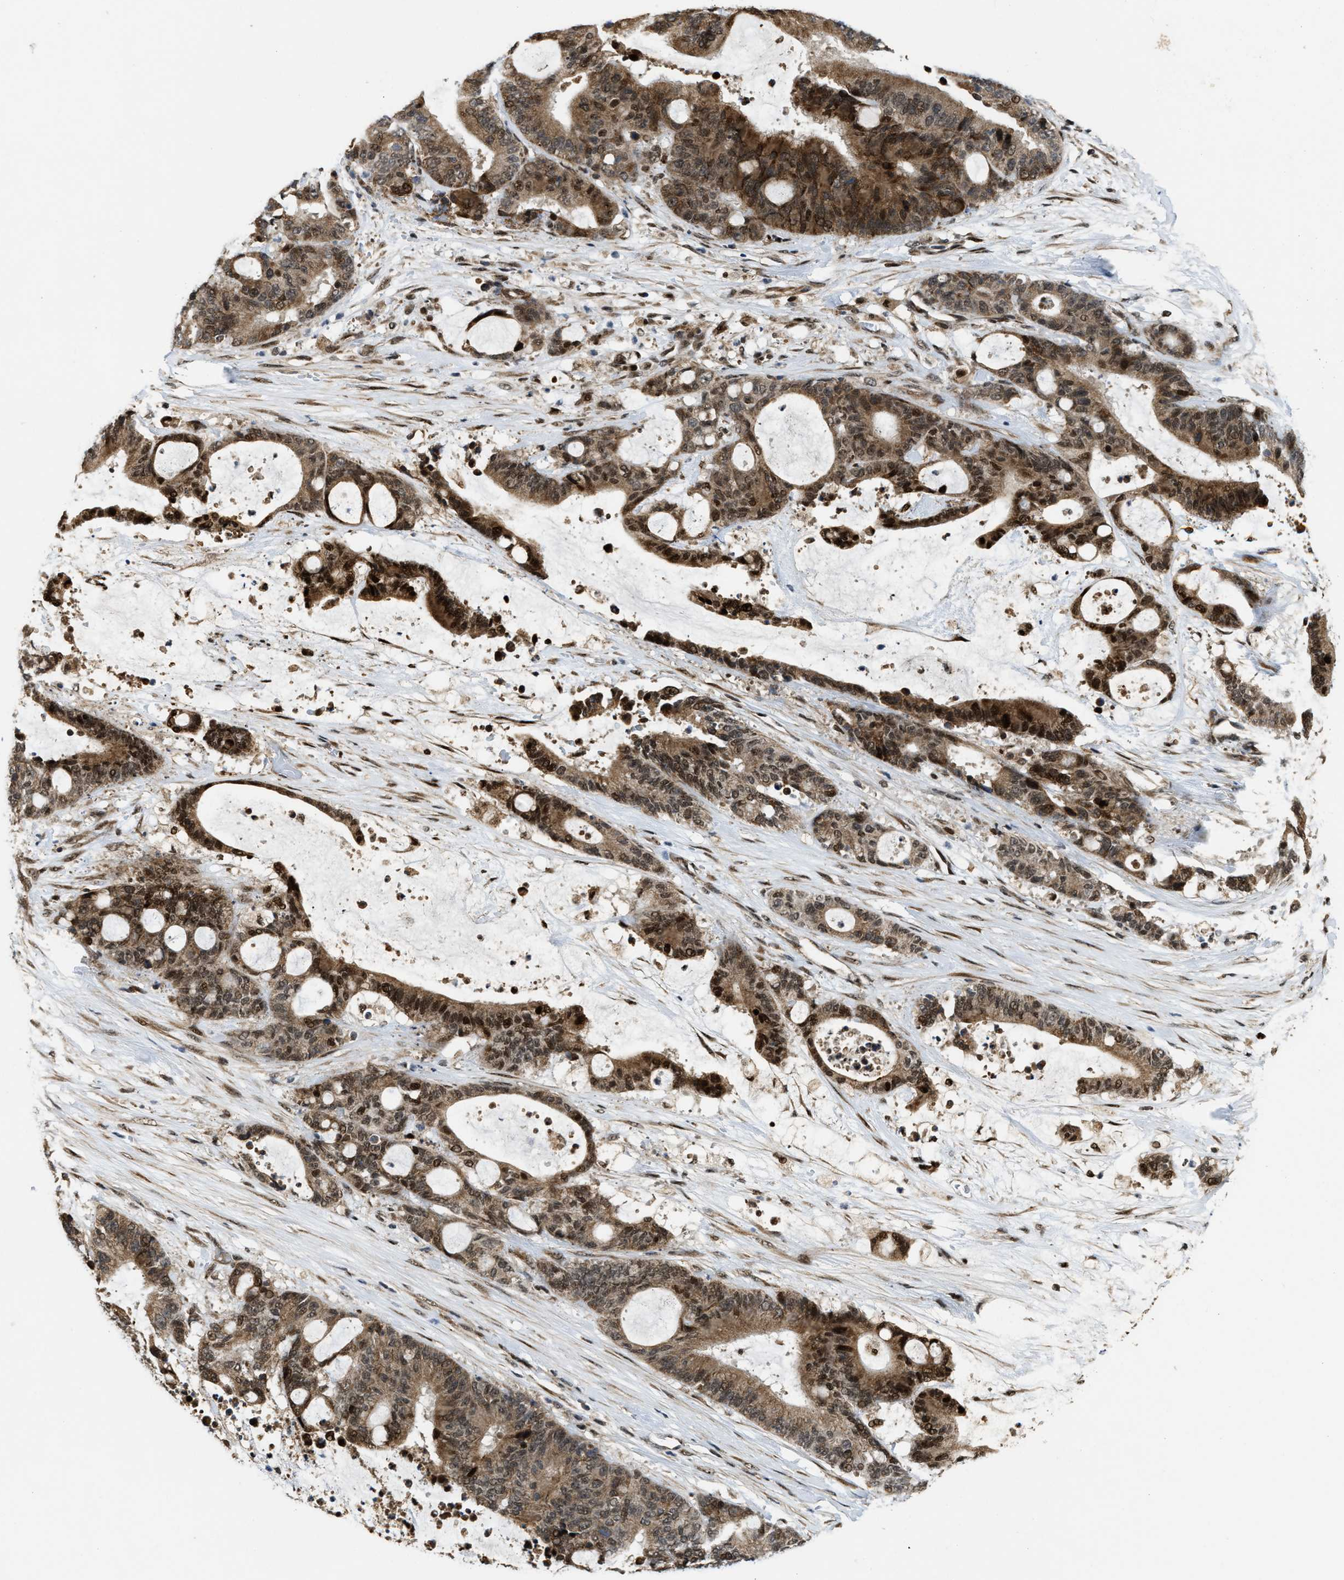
{"staining": {"intensity": "moderate", "quantity": ">75%", "location": "cytoplasmic/membranous,nuclear"}, "tissue": "liver cancer", "cell_type": "Tumor cells", "image_type": "cancer", "snomed": [{"axis": "morphology", "description": "Normal tissue, NOS"}, {"axis": "morphology", "description": "Cholangiocarcinoma"}, {"axis": "topography", "description": "Liver"}, {"axis": "topography", "description": "Peripheral nerve tissue"}], "caption": "The image reveals staining of liver cholangiocarcinoma, revealing moderate cytoplasmic/membranous and nuclear protein positivity (brown color) within tumor cells.", "gene": "ZNF250", "patient": {"sex": "female", "age": 73}}